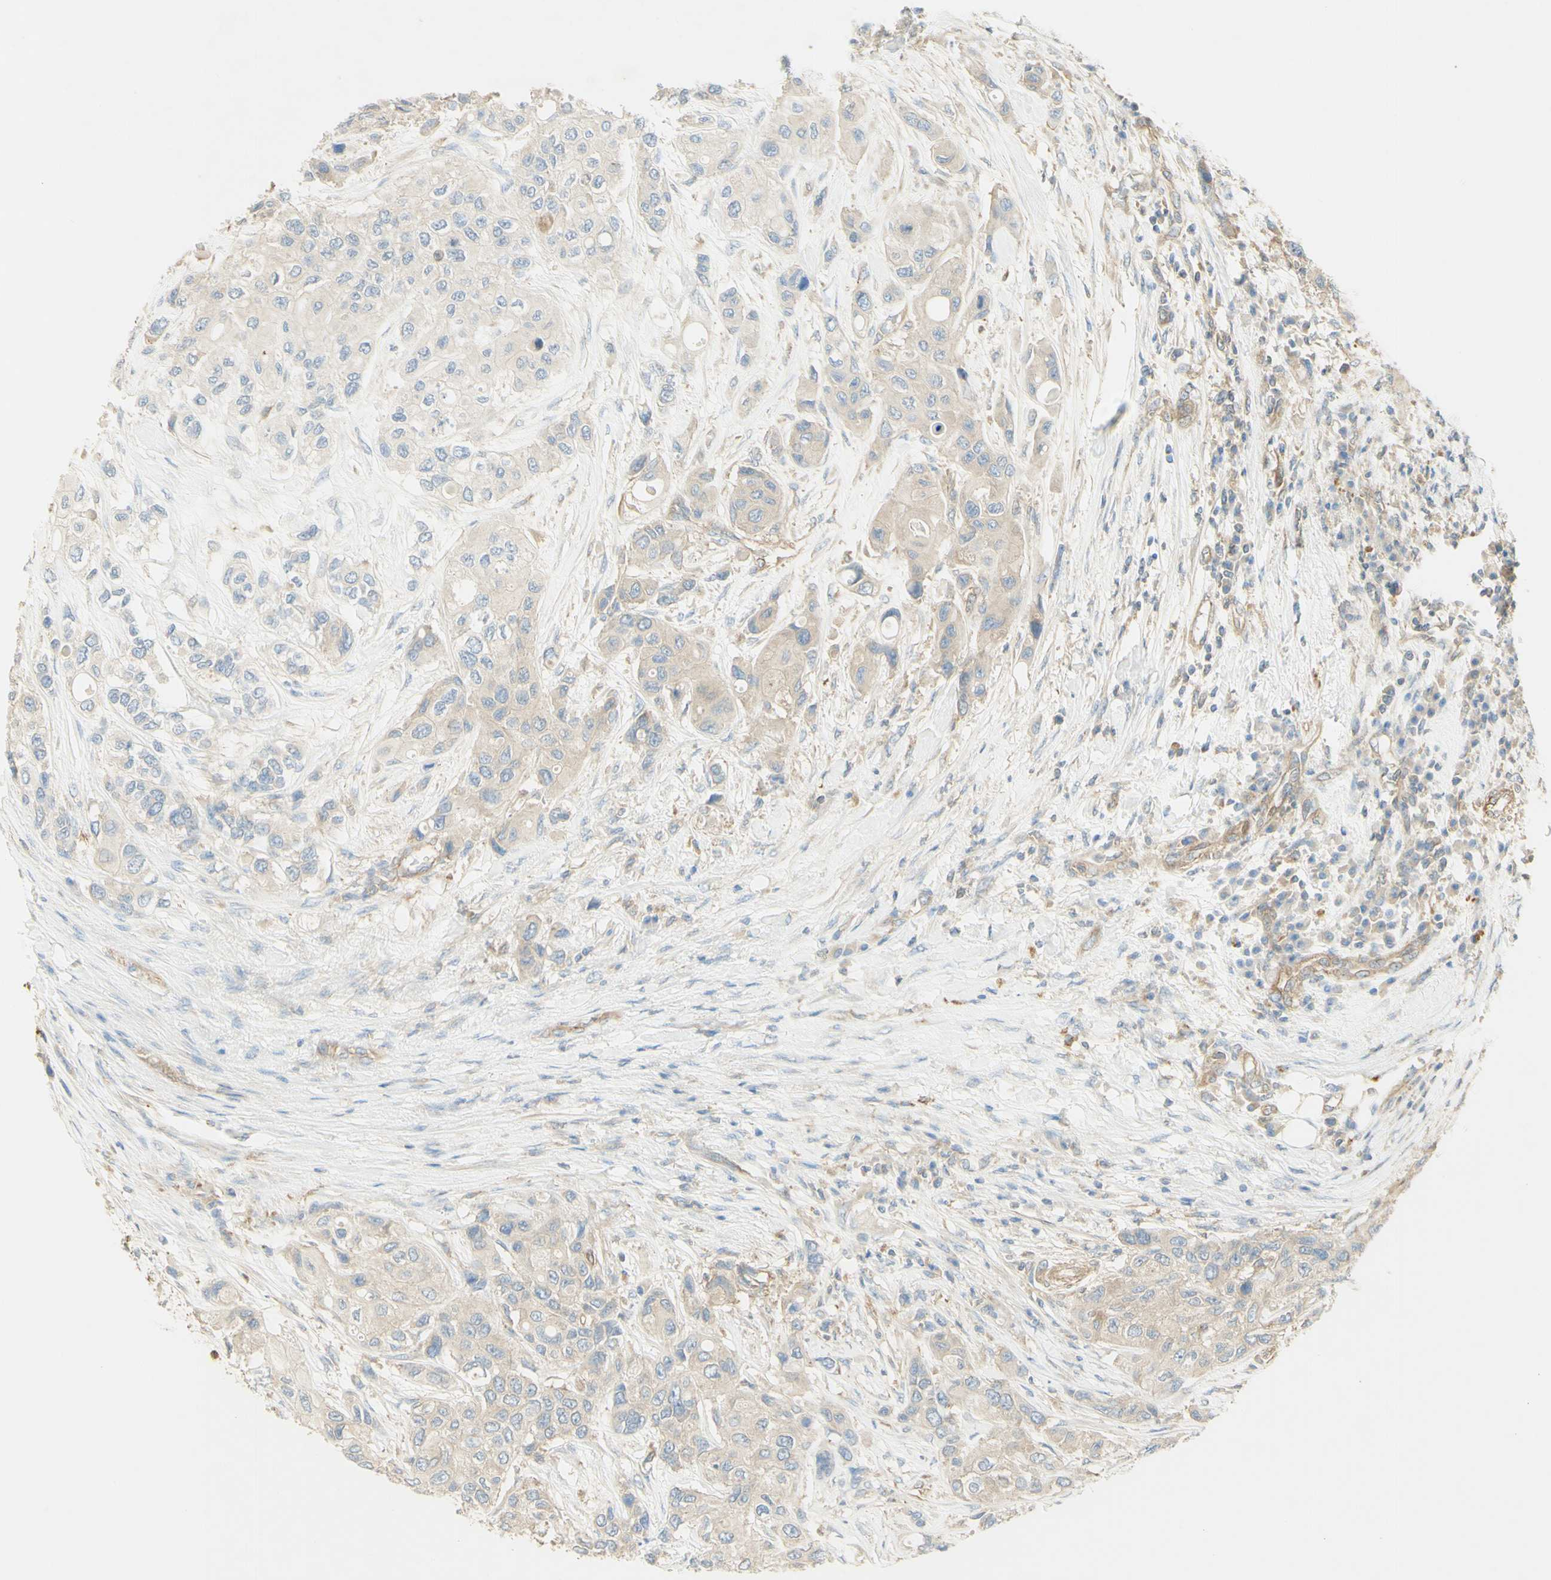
{"staining": {"intensity": "weak", "quantity": ">75%", "location": "cytoplasmic/membranous"}, "tissue": "urothelial cancer", "cell_type": "Tumor cells", "image_type": "cancer", "snomed": [{"axis": "morphology", "description": "Urothelial carcinoma, High grade"}, {"axis": "topography", "description": "Urinary bladder"}], "caption": "Weak cytoplasmic/membranous protein positivity is present in about >75% of tumor cells in urothelial cancer.", "gene": "IKBKG", "patient": {"sex": "female", "age": 56}}